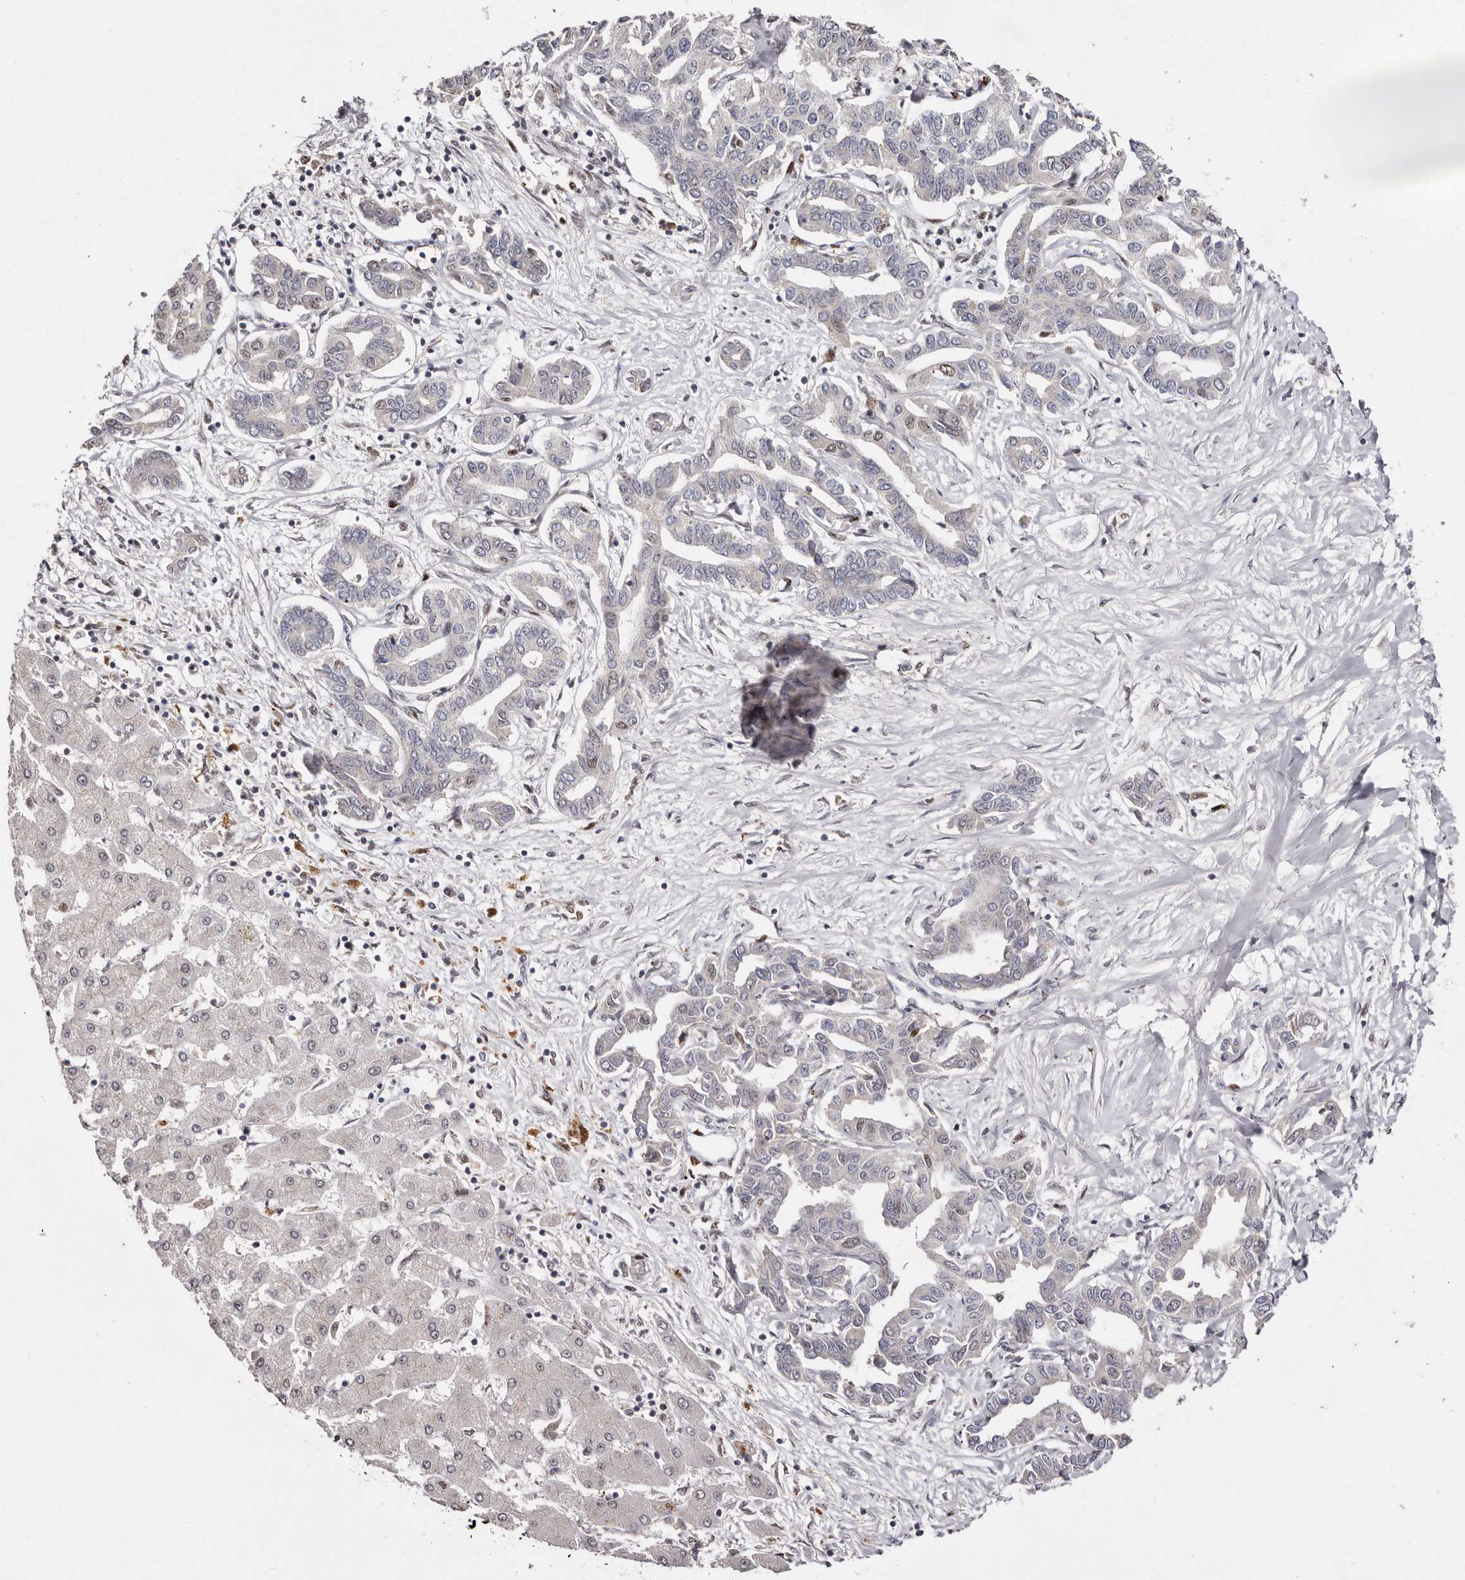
{"staining": {"intensity": "negative", "quantity": "none", "location": "none"}, "tissue": "liver cancer", "cell_type": "Tumor cells", "image_type": "cancer", "snomed": [{"axis": "morphology", "description": "Cholangiocarcinoma"}, {"axis": "topography", "description": "Liver"}], "caption": "DAB (3,3'-diaminobenzidine) immunohistochemical staining of cholangiocarcinoma (liver) displays no significant staining in tumor cells.", "gene": "KLF7", "patient": {"sex": "male", "age": 59}}